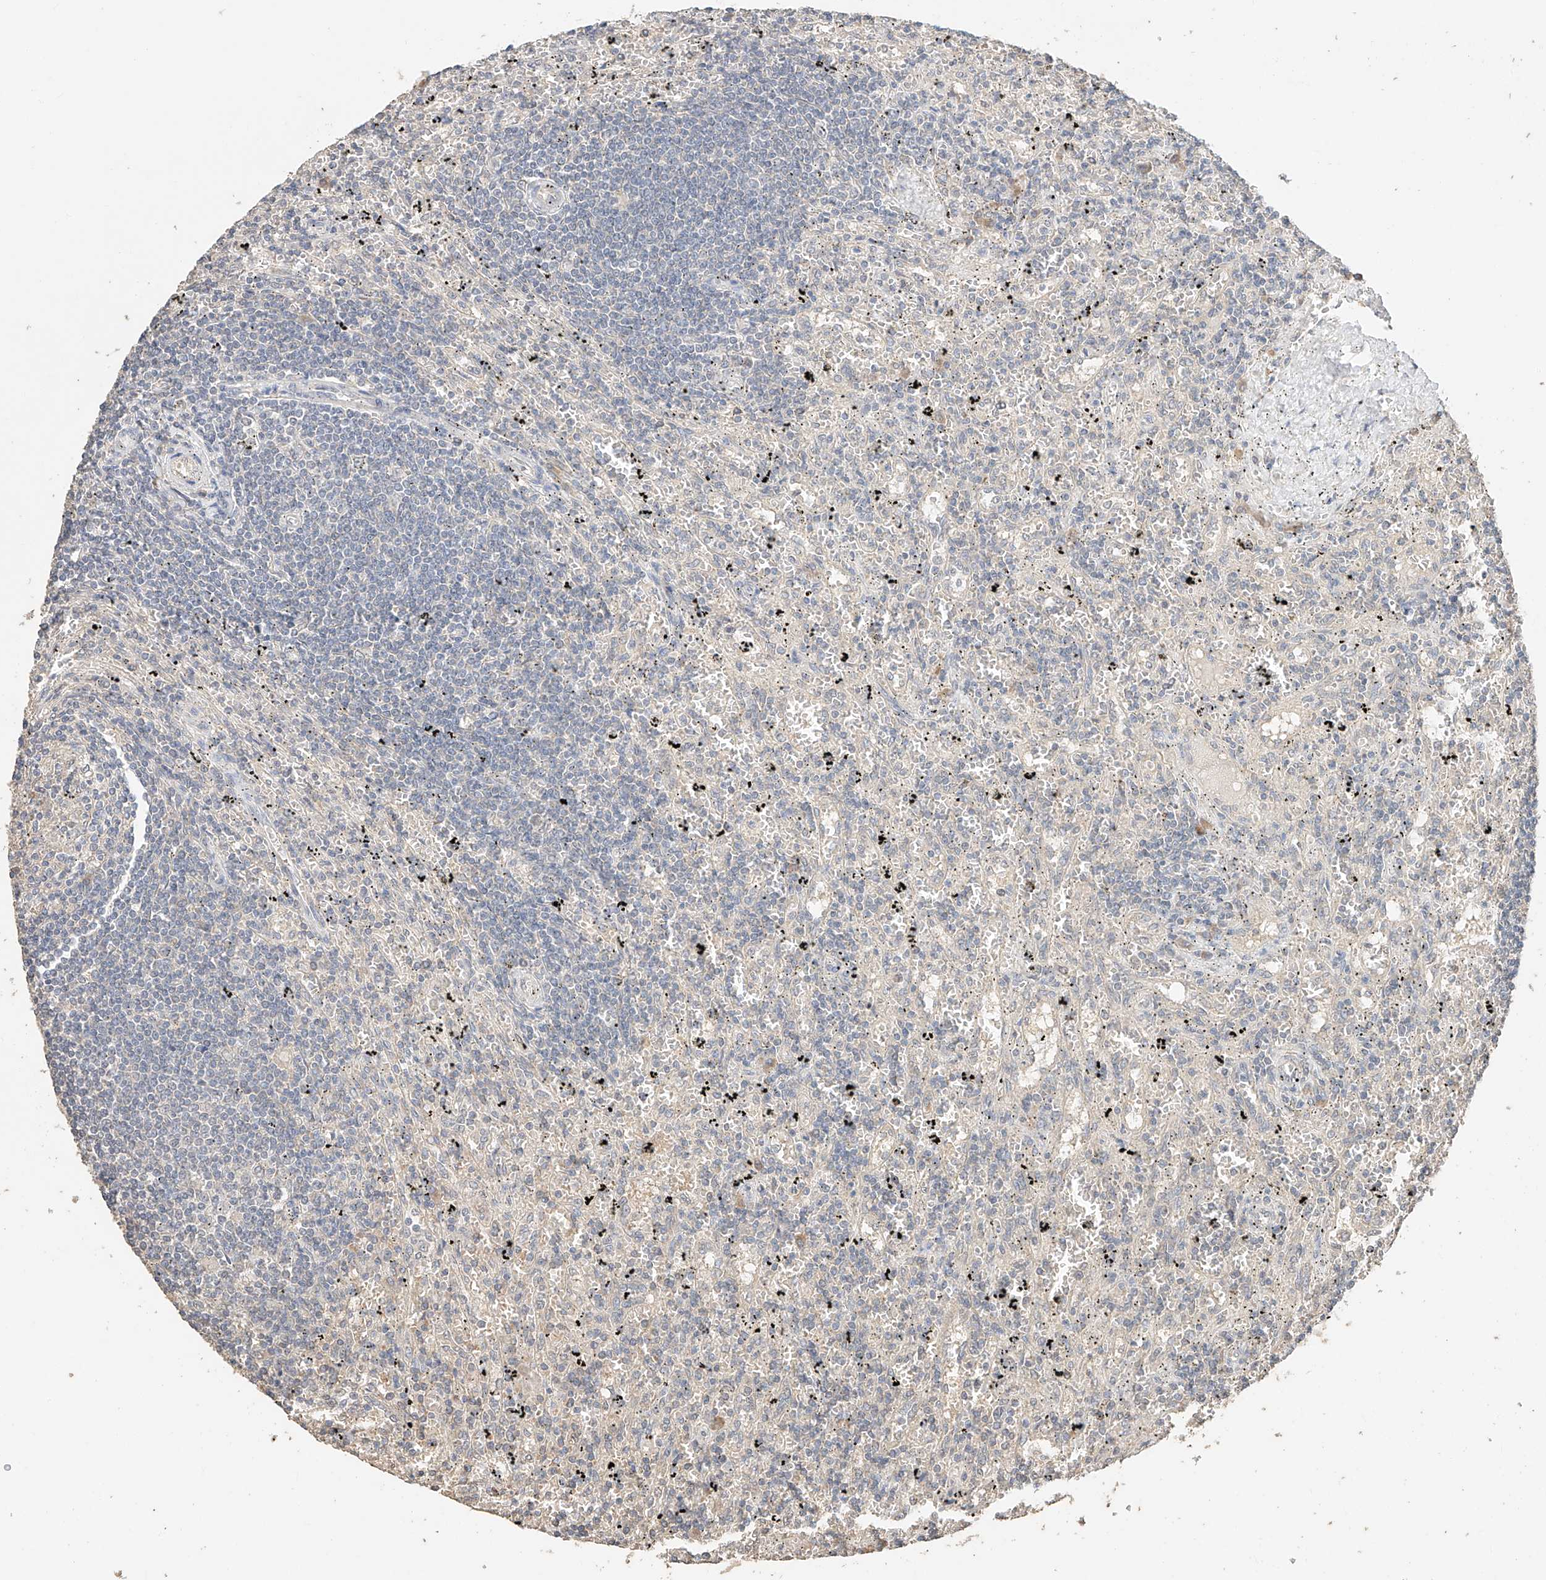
{"staining": {"intensity": "negative", "quantity": "none", "location": "none"}, "tissue": "lymphoma", "cell_type": "Tumor cells", "image_type": "cancer", "snomed": [{"axis": "morphology", "description": "Malignant lymphoma, non-Hodgkin's type, Low grade"}, {"axis": "topography", "description": "Spleen"}], "caption": "Histopathology image shows no significant protein positivity in tumor cells of lymphoma.", "gene": "IL22RA2", "patient": {"sex": "male", "age": 76}}